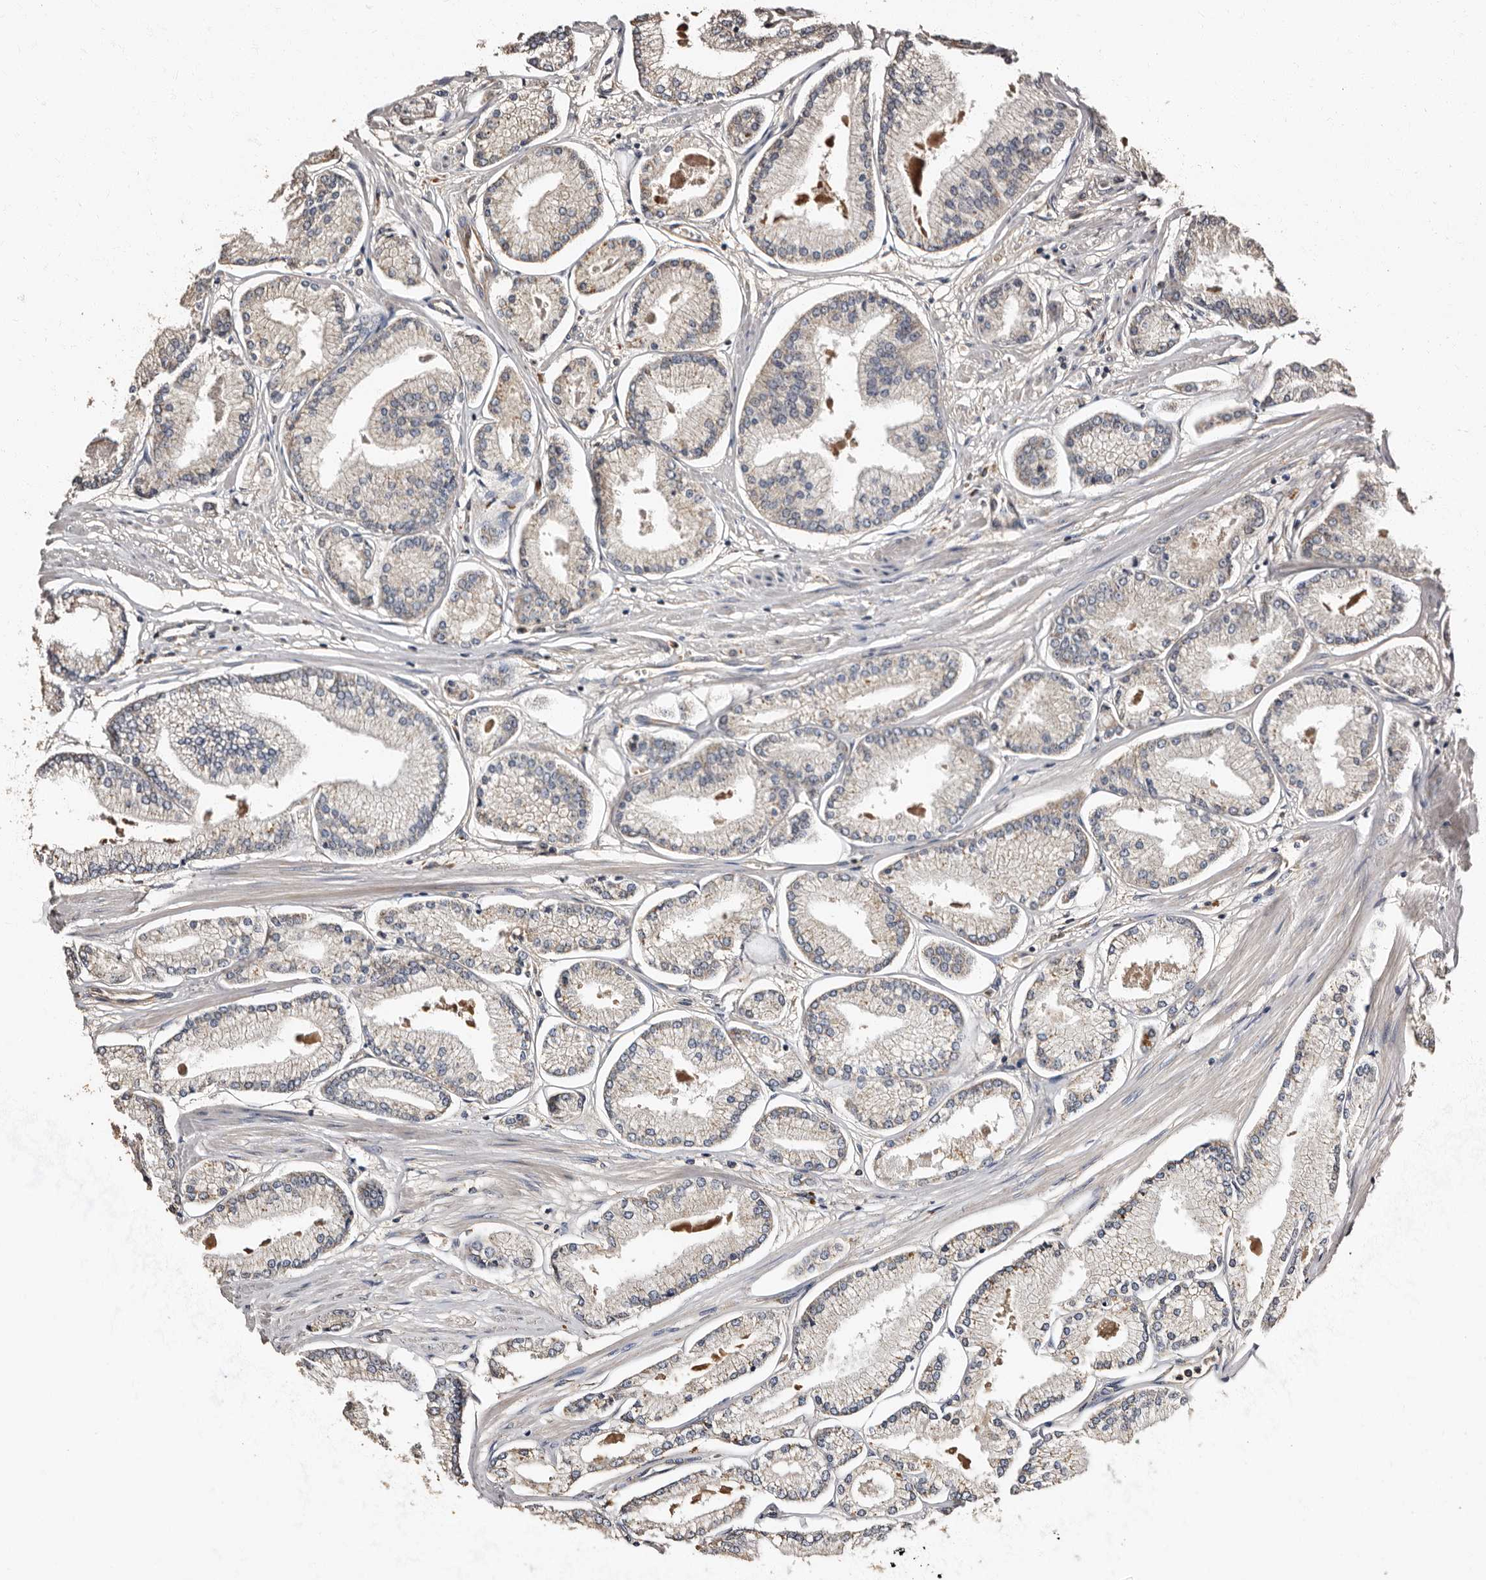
{"staining": {"intensity": "negative", "quantity": "none", "location": "none"}, "tissue": "prostate cancer", "cell_type": "Tumor cells", "image_type": "cancer", "snomed": [{"axis": "morphology", "description": "Adenocarcinoma, Low grade"}, {"axis": "topography", "description": "Prostate"}], "caption": "Immunohistochemistry histopathology image of human prostate cancer stained for a protein (brown), which displays no expression in tumor cells.", "gene": "ADCK5", "patient": {"sex": "male", "age": 52}}